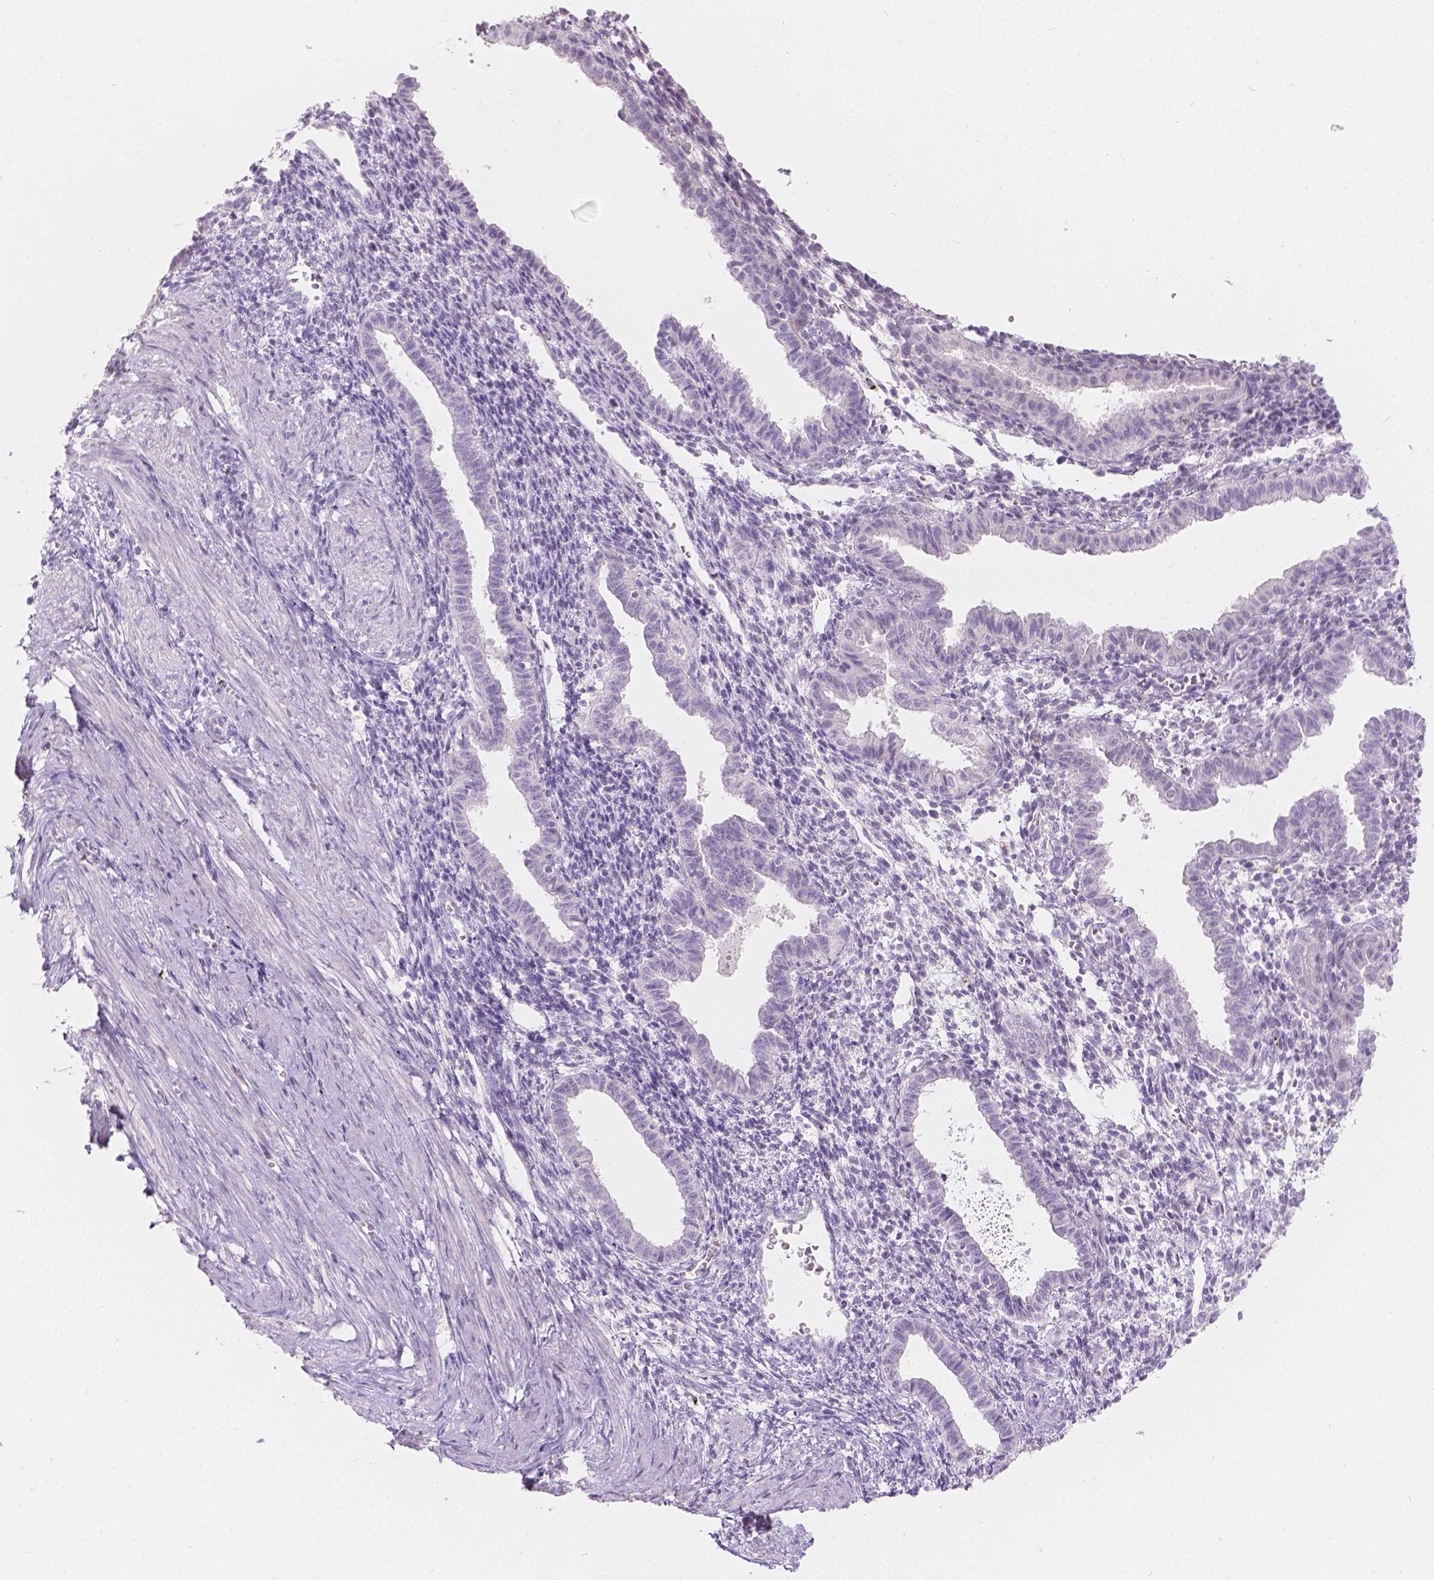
{"staining": {"intensity": "negative", "quantity": "none", "location": "none"}, "tissue": "endometrium", "cell_type": "Cells in endometrial stroma", "image_type": "normal", "snomed": [{"axis": "morphology", "description": "Normal tissue, NOS"}, {"axis": "topography", "description": "Endometrium"}], "caption": "There is no significant expression in cells in endometrial stroma of endometrium. (Brightfield microscopy of DAB immunohistochemistry at high magnification).", "gene": "HTN3", "patient": {"sex": "female", "age": 37}}